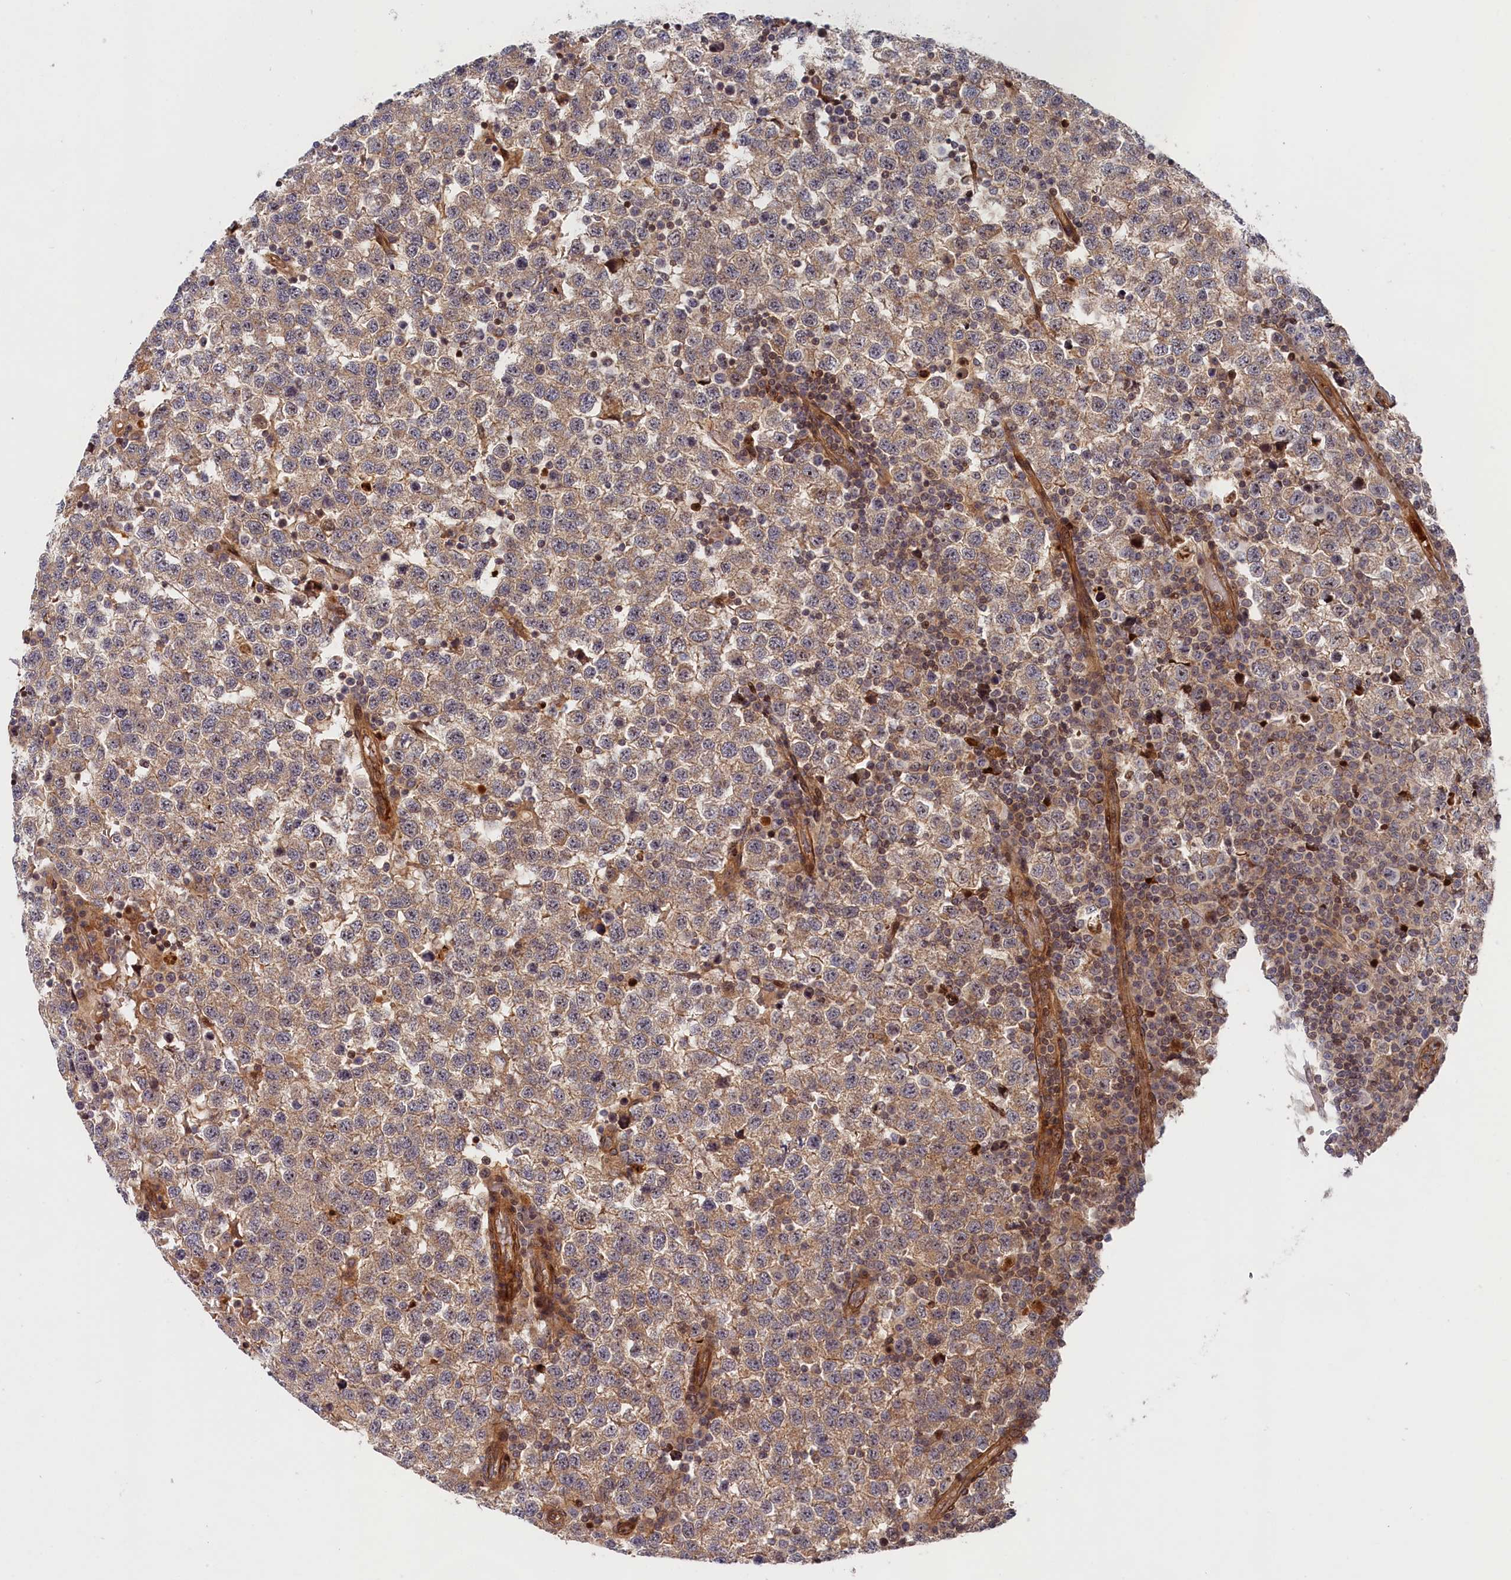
{"staining": {"intensity": "weak", "quantity": ">75%", "location": "cytoplasmic/membranous"}, "tissue": "testis cancer", "cell_type": "Tumor cells", "image_type": "cancer", "snomed": [{"axis": "morphology", "description": "Seminoma, NOS"}, {"axis": "topography", "description": "Testis"}], "caption": "Immunohistochemistry (IHC) staining of testis seminoma, which demonstrates low levels of weak cytoplasmic/membranous staining in approximately >75% of tumor cells indicating weak cytoplasmic/membranous protein positivity. The staining was performed using DAB (3,3'-diaminobenzidine) (brown) for protein detection and nuclei were counterstained in hematoxylin (blue).", "gene": "CEP44", "patient": {"sex": "male", "age": 34}}